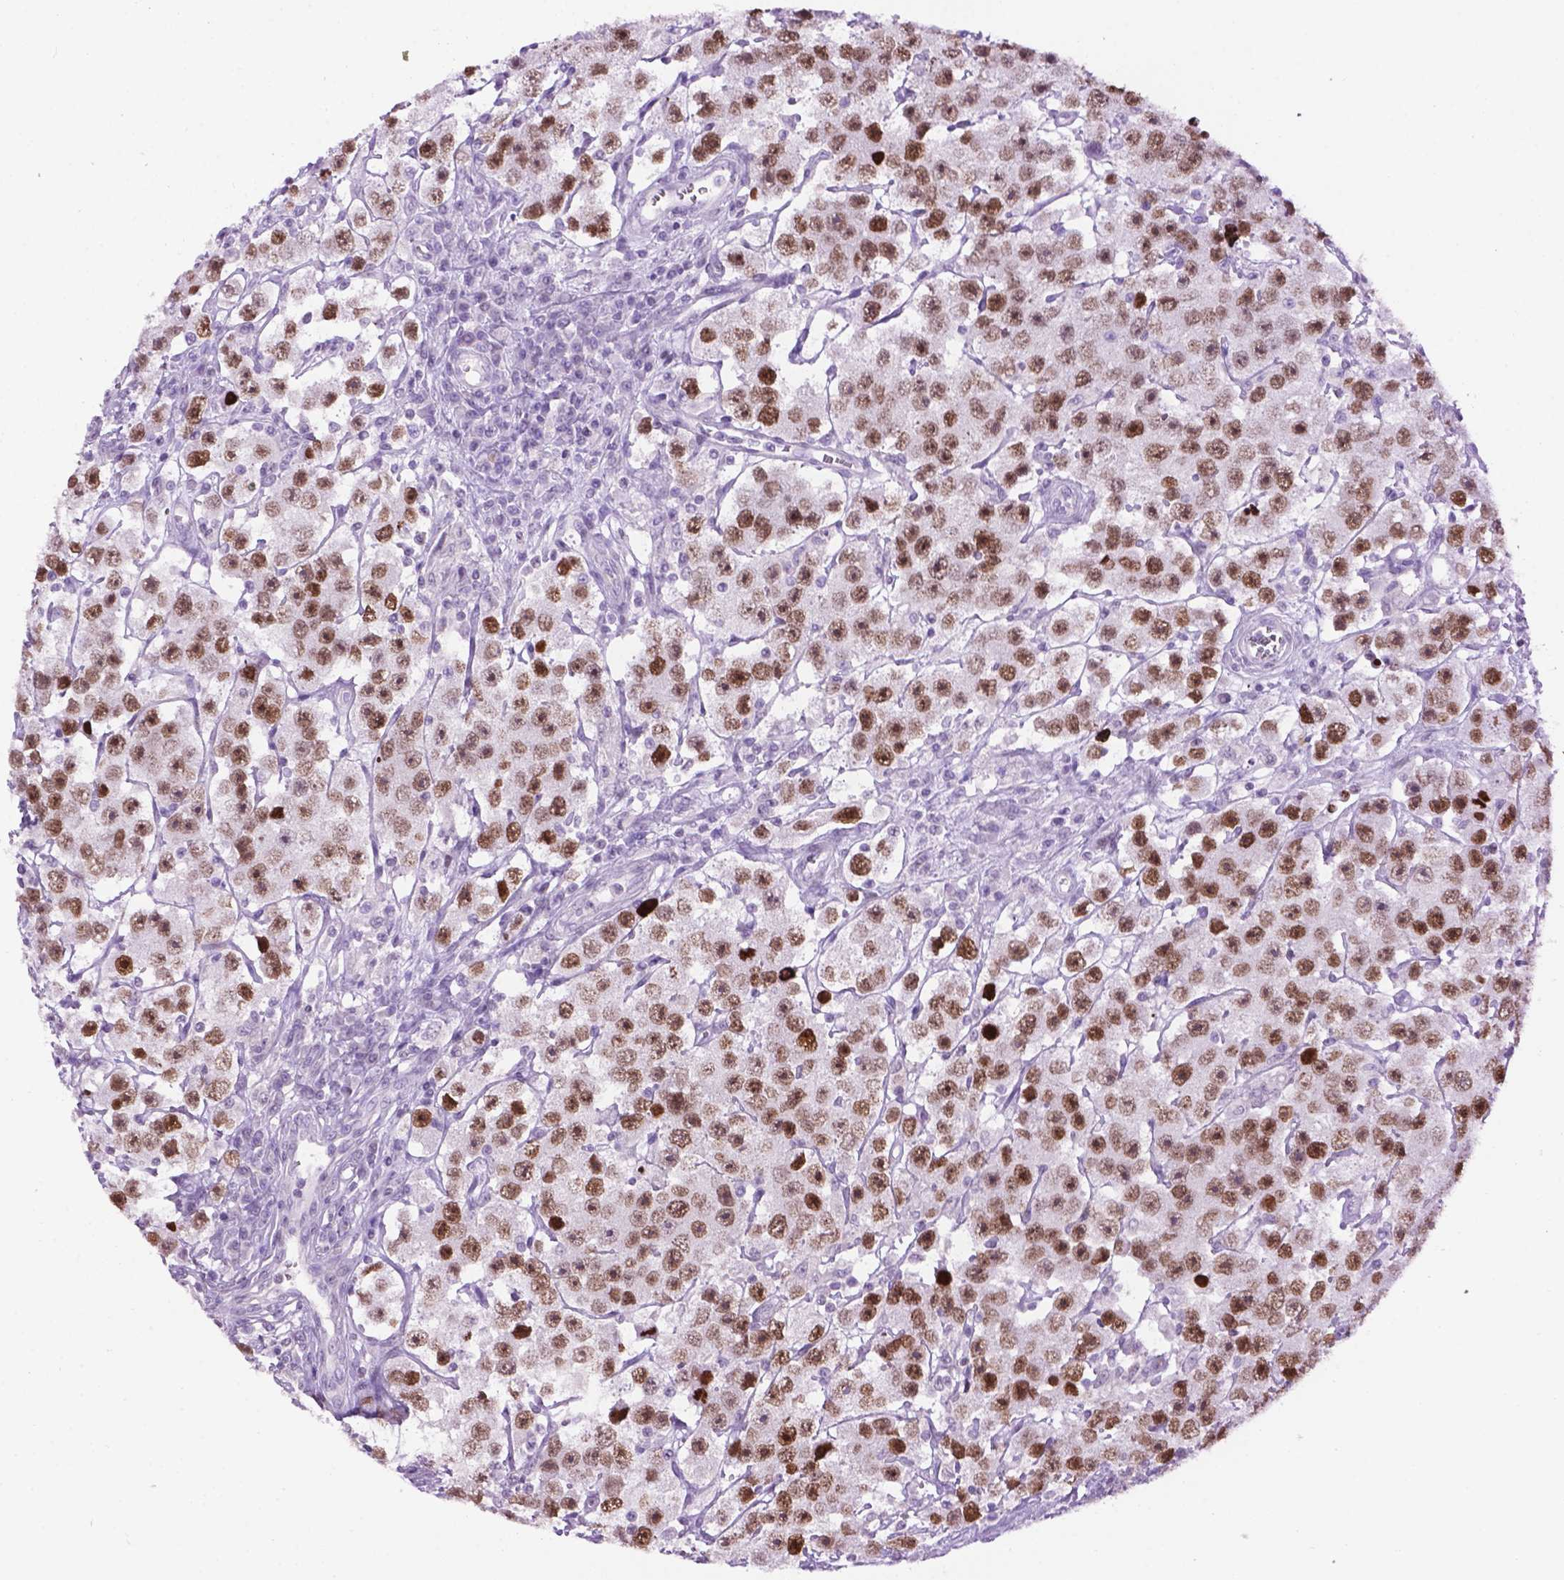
{"staining": {"intensity": "moderate", "quantity": ">75%", "location": "nuclear"}, "tissue": "testis cancer", "cell_type": "Tumor cells", "image_type": "cancer", "snomed": [{"axis": "morphology", "description": "Seminoma, NOS"}, {"axis": "topography", "description": "Testis"}], "caption": "There is medium levels of moderate nuclear positivity in tumor cells of seminoma (testis), as demonstrated by immunohistochemical staining (brown color).", "gene": "TH", "patient": {"sex": "male", "age": 45}}